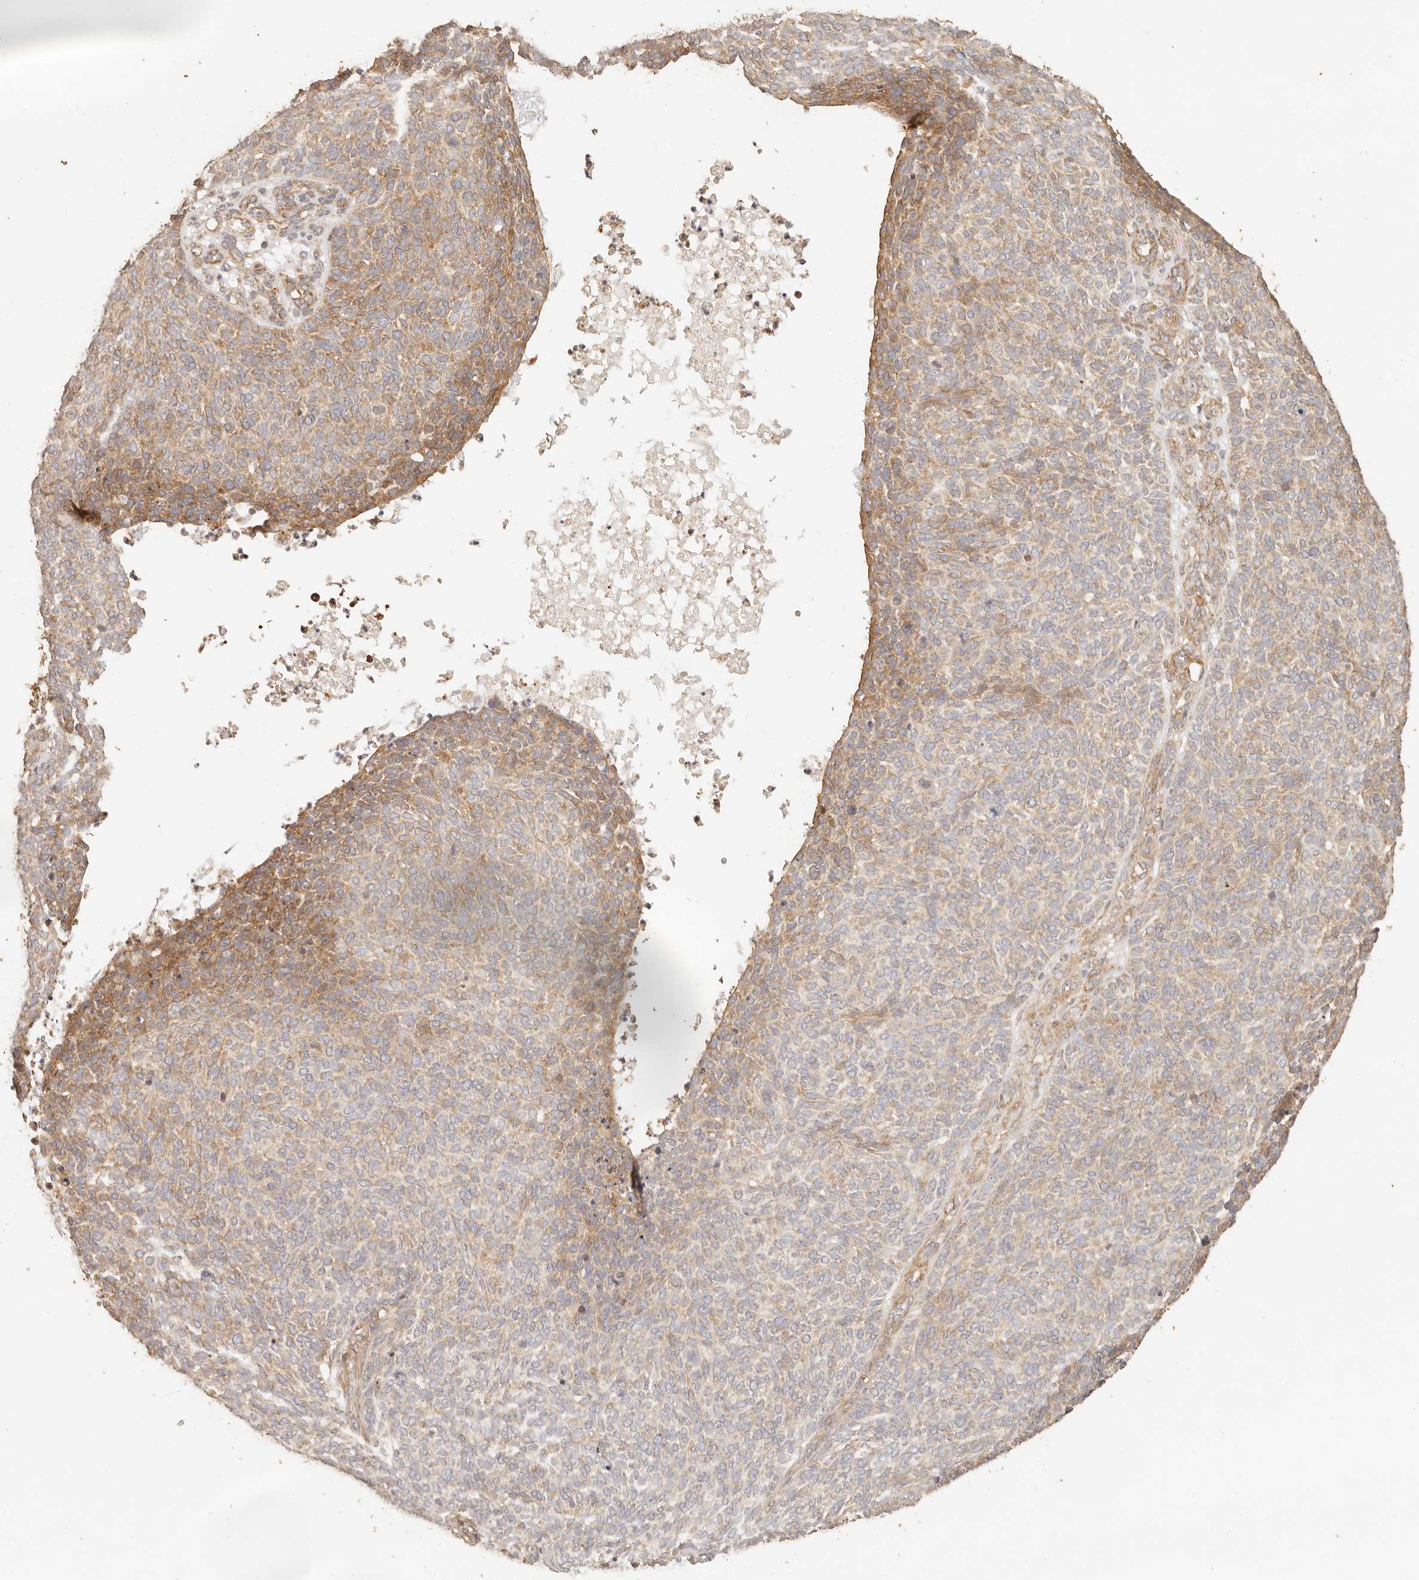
{"staining": {"intensity": "moderate", "quantity": ">75%", "location": "cytoplasmic/membranous"}, "tissue": "skin cancer", "cell_type": "Tumor cells", "image_type": "cancer", "snomed": [{"axis": "morphology", "description": "Squamous cell carcinoma, NOS"}, {"axis": "topography", "description": "Skin"}], "caption": "DAB (3,3'-diaminobenzidine) immunohistochemical staining of human skin squamous cell carcinoma demonstrates moderate cytoplasmic/membranous protein positivity in approximately >75% of tumor cells.", "gene": "PTPN22", "patient": {"sex": "female", "age": 90}}